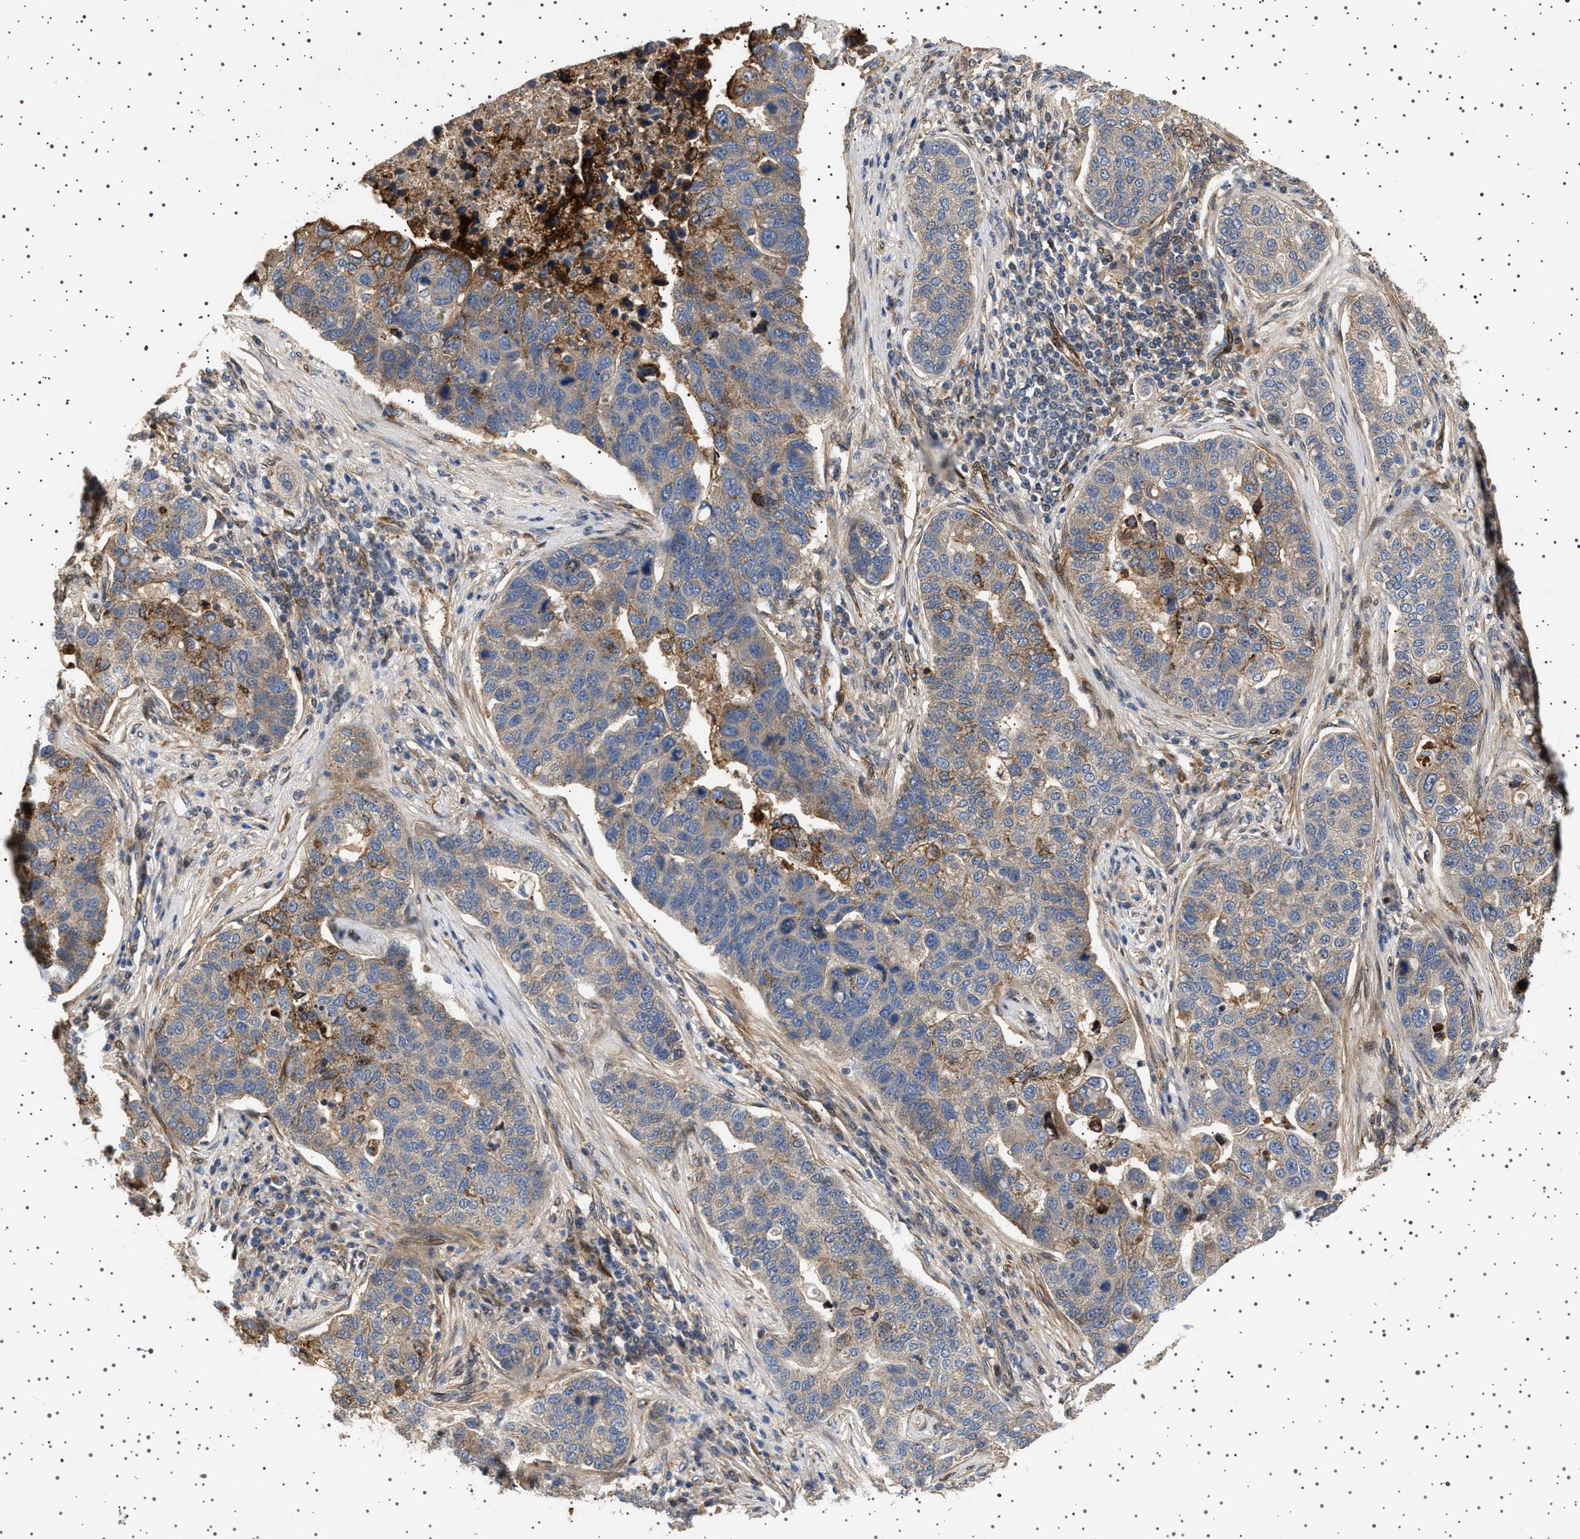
{"staining": {"intensity": "weak", "quantity": "<25%", "location": "cytoplasmic/membranous"}, "tissue": "pancreatic cancer", "cell_type": "Tumor cells", "image_type": "cancer", "snomed": [{"axis": "morphology", "description": "Adenocarcinoma, NOS"}, {"axis": "topography", "description": "Pancreas"}], "caption": "Tumor cells are negative for brown protein staining in pancreatic cancer. (DAB IHC visualized using brightfield microscopy, high magnification).", "gene": "GUCY1B1", "patient": {"sex": "female", "age": 61}}